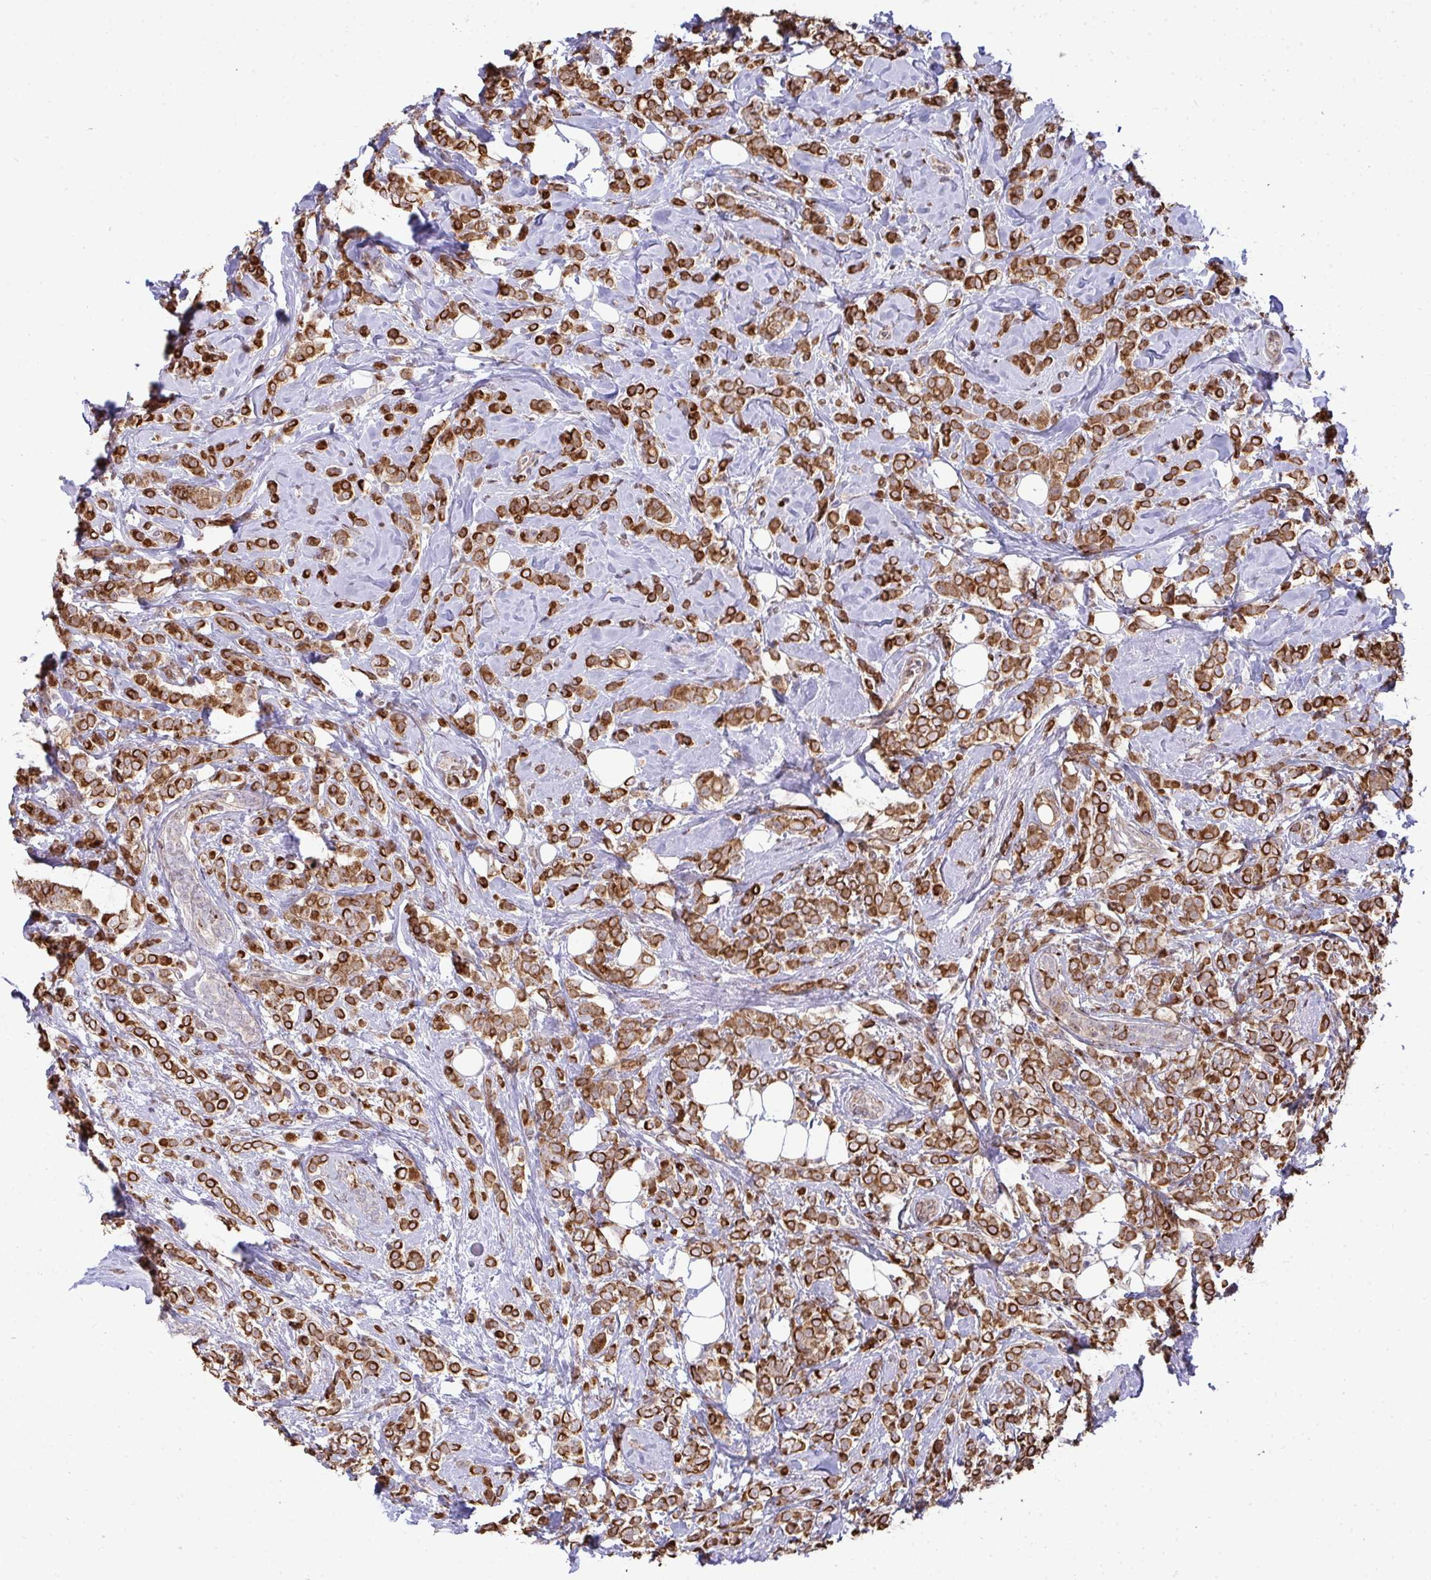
{"staining": {"intensity": "strong", "quantity": ">75%", "location": "cytoplasmic/membranous"}, "tissue": "breast cancer", "cell_type": "Tumor cells", "image_type": "cancer", "snomed": [{"axis": "morphology", "description": "Lobular carcinoma"}, {"axis": "topography", "description": "Breast"}], "caption": "A brown stain labels strong cytoplasmic/membranous staining of a protein in human breast cancer (lobular carcinoma) tumor cells.", "gene": "TRIM44", "patient": {"sex": "female", "age": 49}}